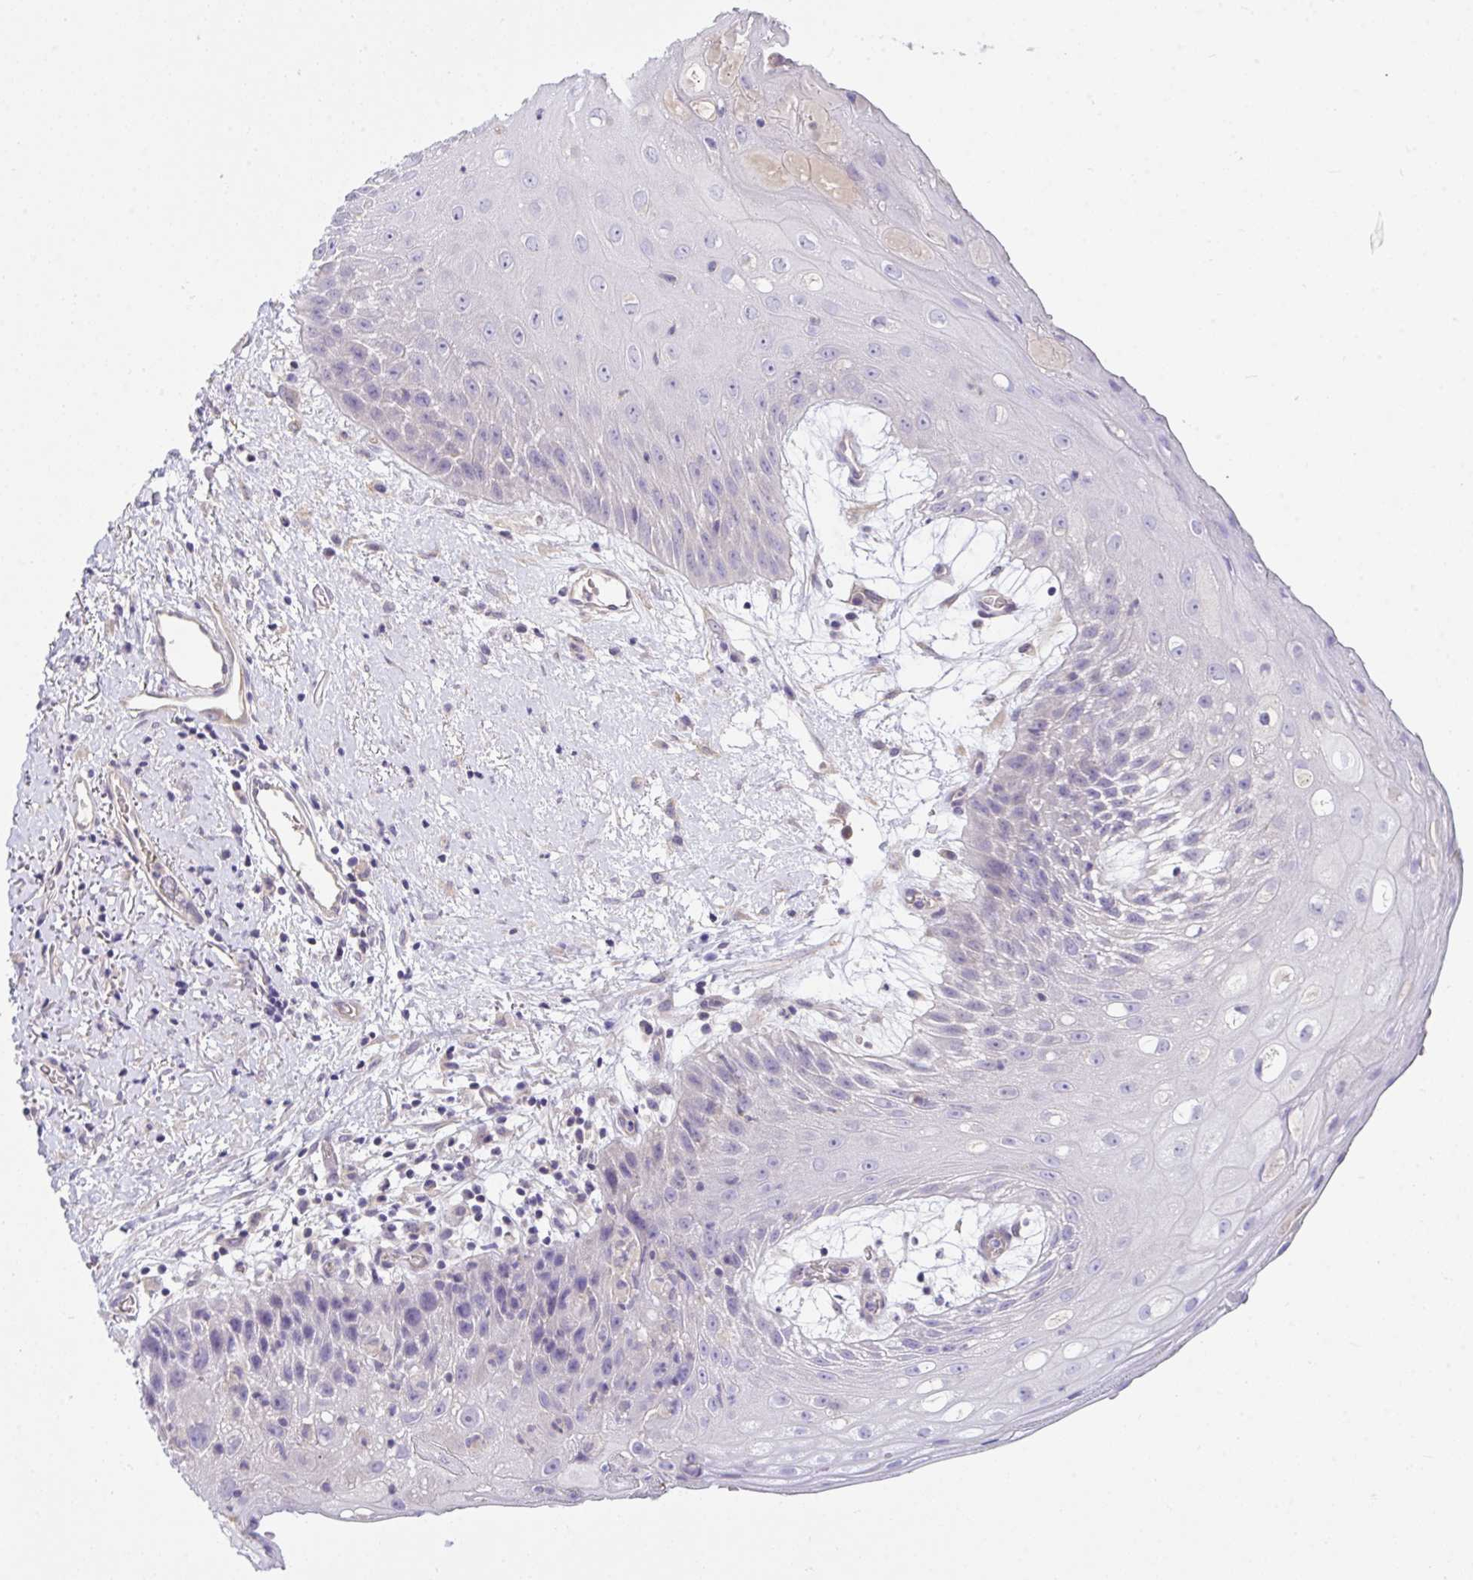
{"staining": {"intensity": "negative", "quantity": "none", "location": "none"}, "tissue": "oral mucosa", "cell_type": "Squamous epithelial cells", "image_type": "normal", "snomed": [{"axis": "morphology", "description": "Normal tissue, NOS"}, {"axis": "morphology", "description": "Squamous cell carcinoma, NOS"}, {"axis": "topography", "description": "Oral tissue"}, {"axis": "topography", "description": "Peripheral nerve tissue"}, {"axis": "topography", "description": "Head-Neck"}], "caption": "Oral mucosa was stained to show a protein in brown. There is no significant expression in squamous epithelial cells. (DAB (3,3'-diaminobenzidine) immunohistochemistry, high magnification).", "gene": "TLN2", "patient": {"sex": "female", "age": 59}}